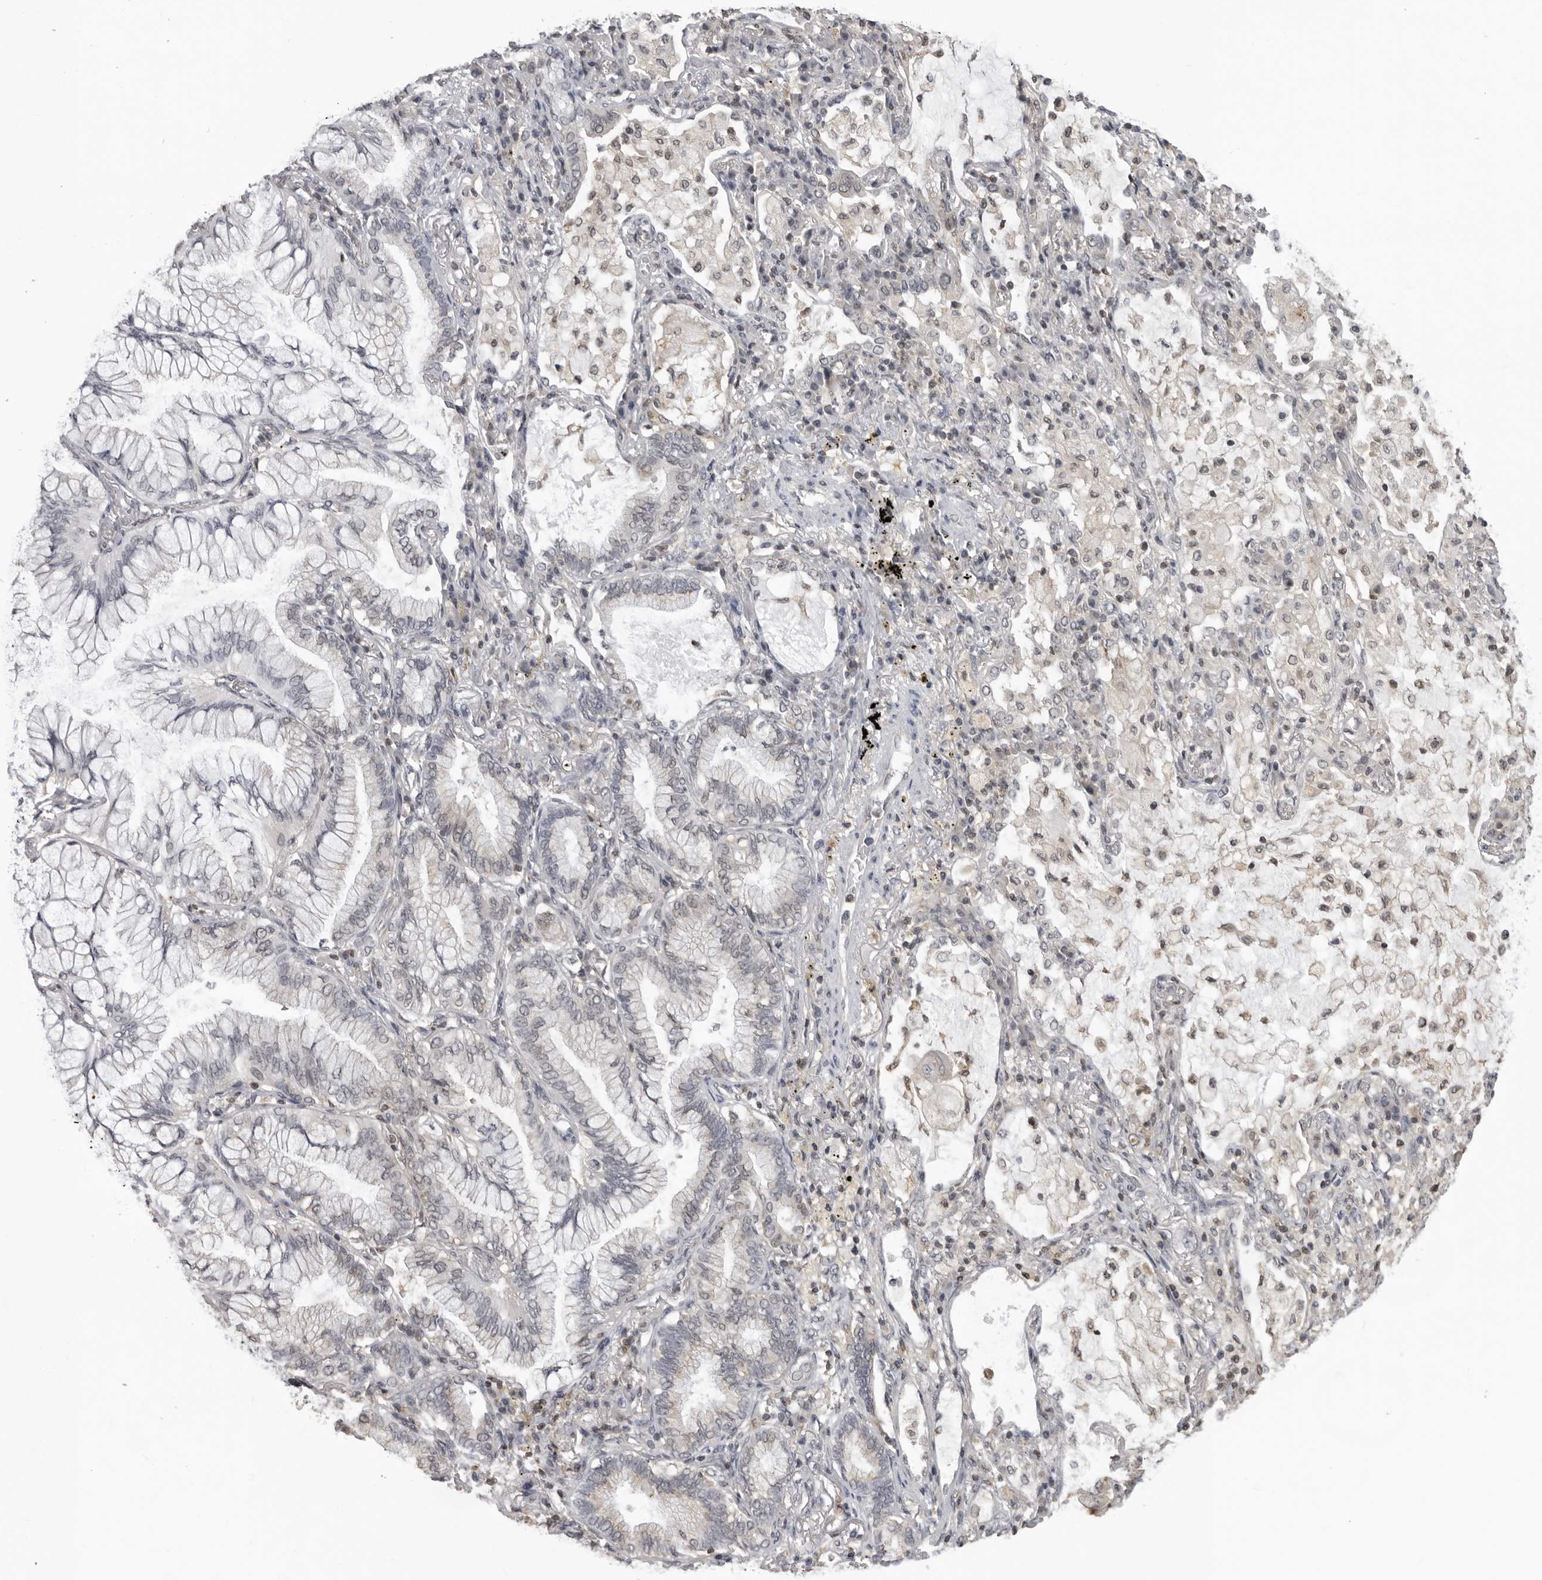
{"staining": {"intensity": "negative", "quantity": "none", "location": "none"}, "tissue": "lung cancer", "cell_type": "Tumor cells", "image_type": "cancer", "snomed": [{"axis": "morphology", "description": "Adenocarcinoma, NOS"}, {"axis": "topography", "description": "Lung"}], "caption": "The micrograph displays no staining of tumor cells in adenocarcinoma (lung).", "gene": "PDCL3", "patient": {"sex": "female", "age": 70}}